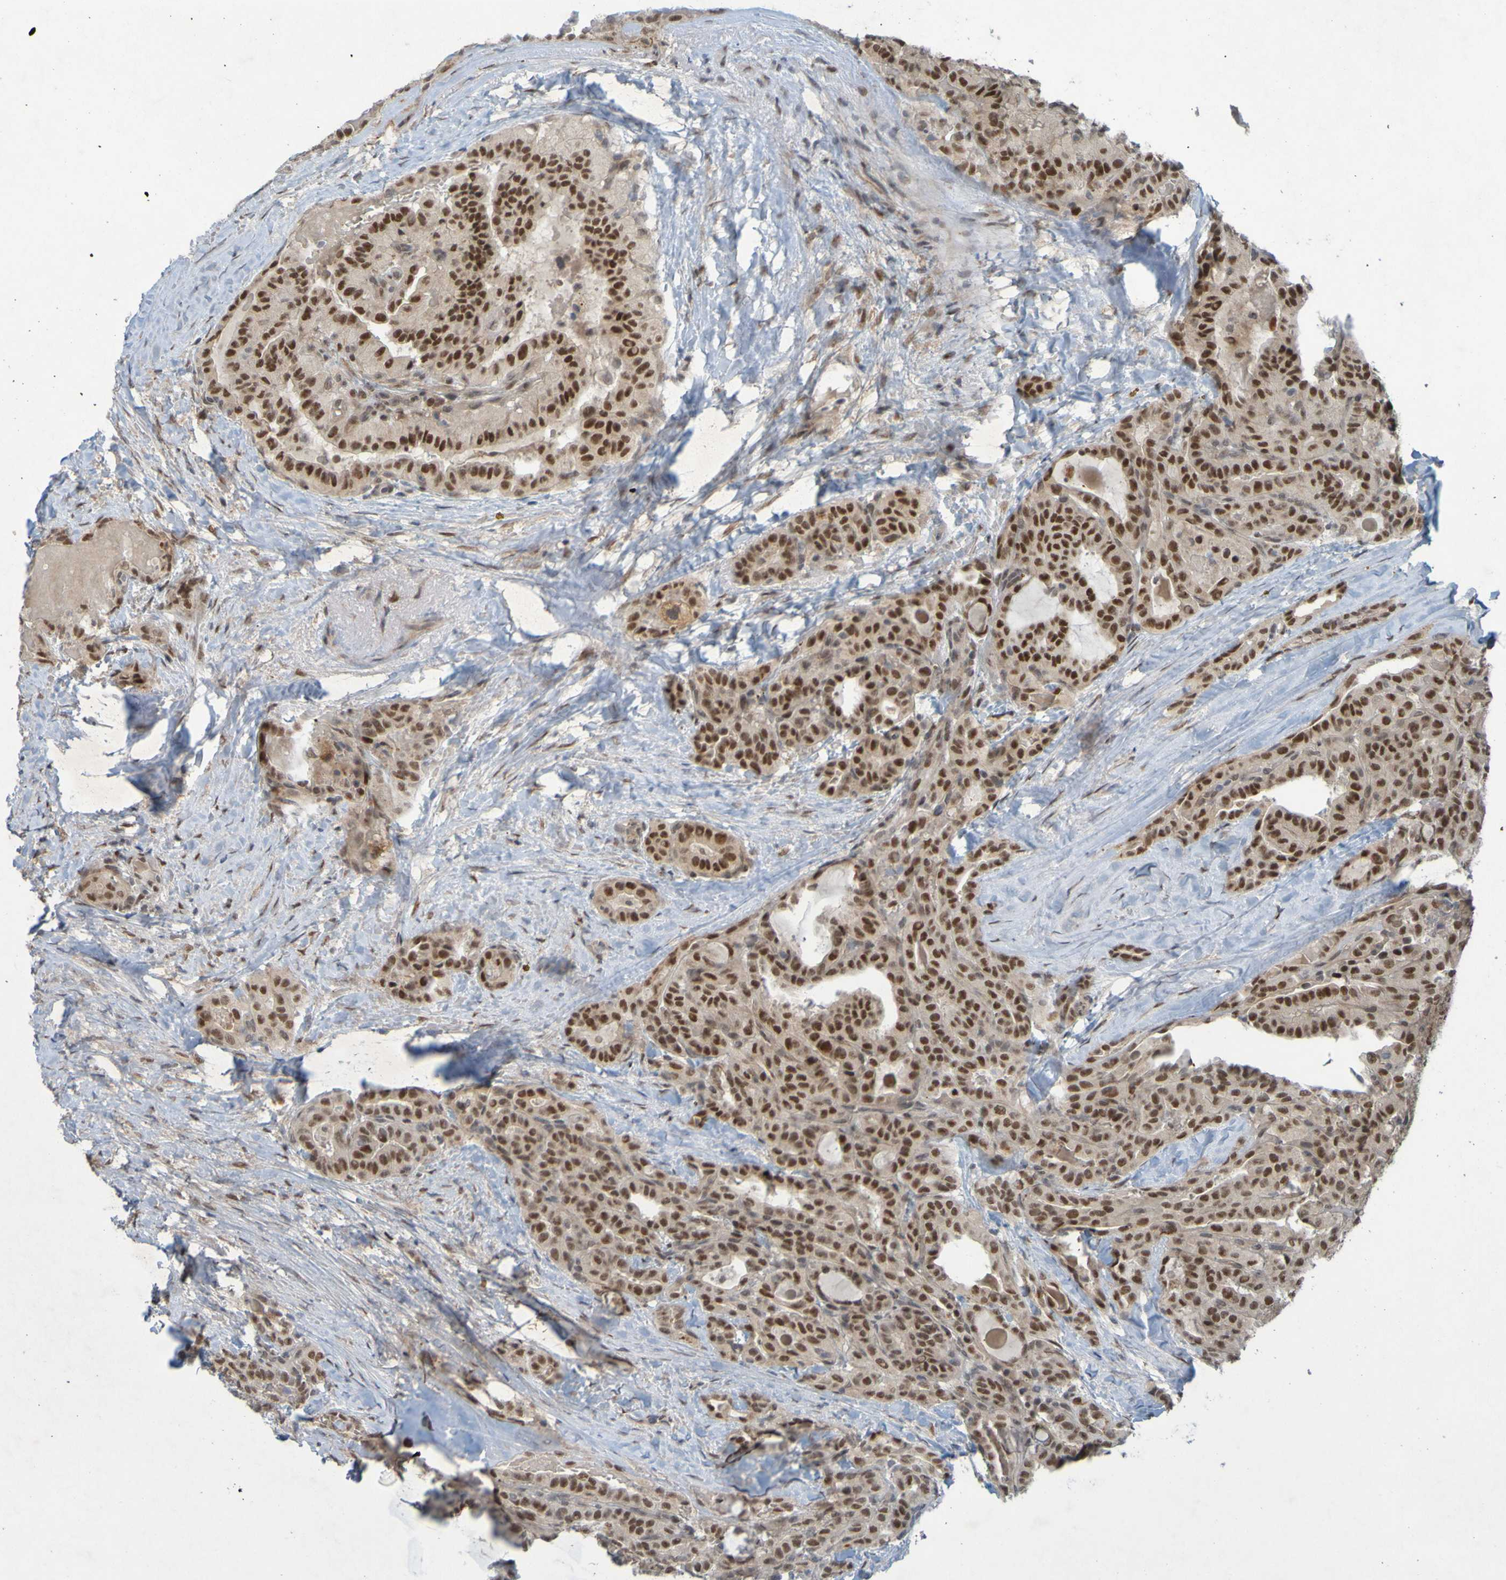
{"staining": {"intensity": "moderate", "quantity": ">75%", "location": "cytoplasmic/membranous,nuclear"}, "tissue": "thyroid cancer", "cell_type": "Tumor cells", "image_type": "cancer", "snomed": [{"axis": "morphology", "description": "Papillary adenocarcinoma, NOS"}, {"axis": "topography", "description": "Thyroid gland"}], "caption": "The image exhibits a brown stain indicating the presence of a protein in the cytoplasmic/membranous and nuclear of tumor cells in thyroid papillary adenocarcinoma.", "gene": "MCPH1", "patient": {"sex": "male", "age": 77}}